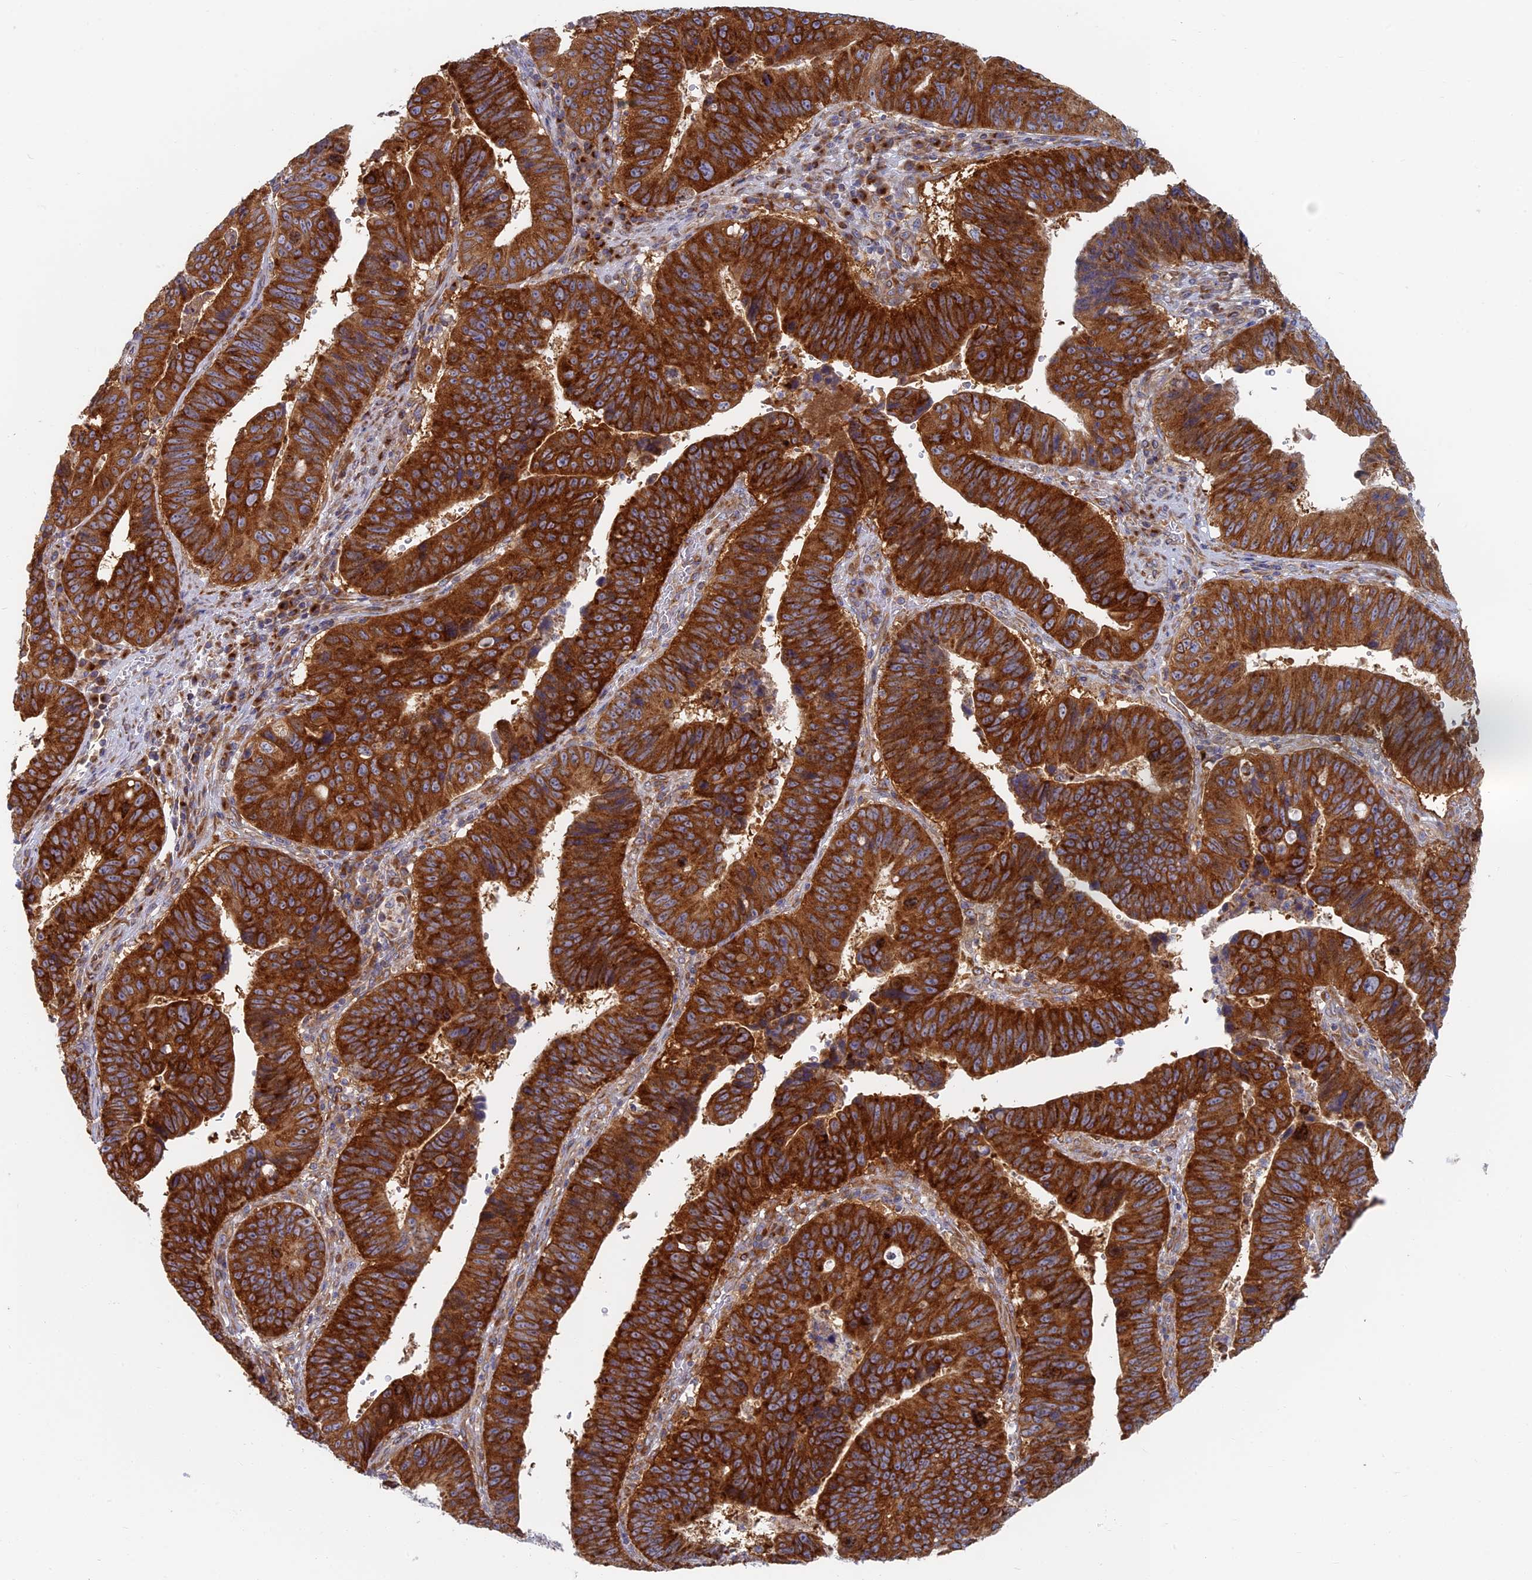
{"staining": {"intensity": "strong", "quantity": ">75%", "location": "cytoplasmic/membranous"}, "tissue": "stomach cancer", "cell_type": "Tumor cells", "image_type": "cancer", "snomed": [{"axis": "morphology", "description": "Adenocarcinoma, NOS"}, {"axis": "topography", "description": "Stomach"}], "caption": "Immunohistochemistry (DAB (3,3'-diaminobenzidine)) staining of human adenocarcinoma (stomach) displays strong cytoplasmic/membranous protein positivity in about >75% of tumor cells. (IHC, brightfield microscopy, high magnification).", "gene": "TBC1D30", "patient": {"sex": "male", "age": 59}}